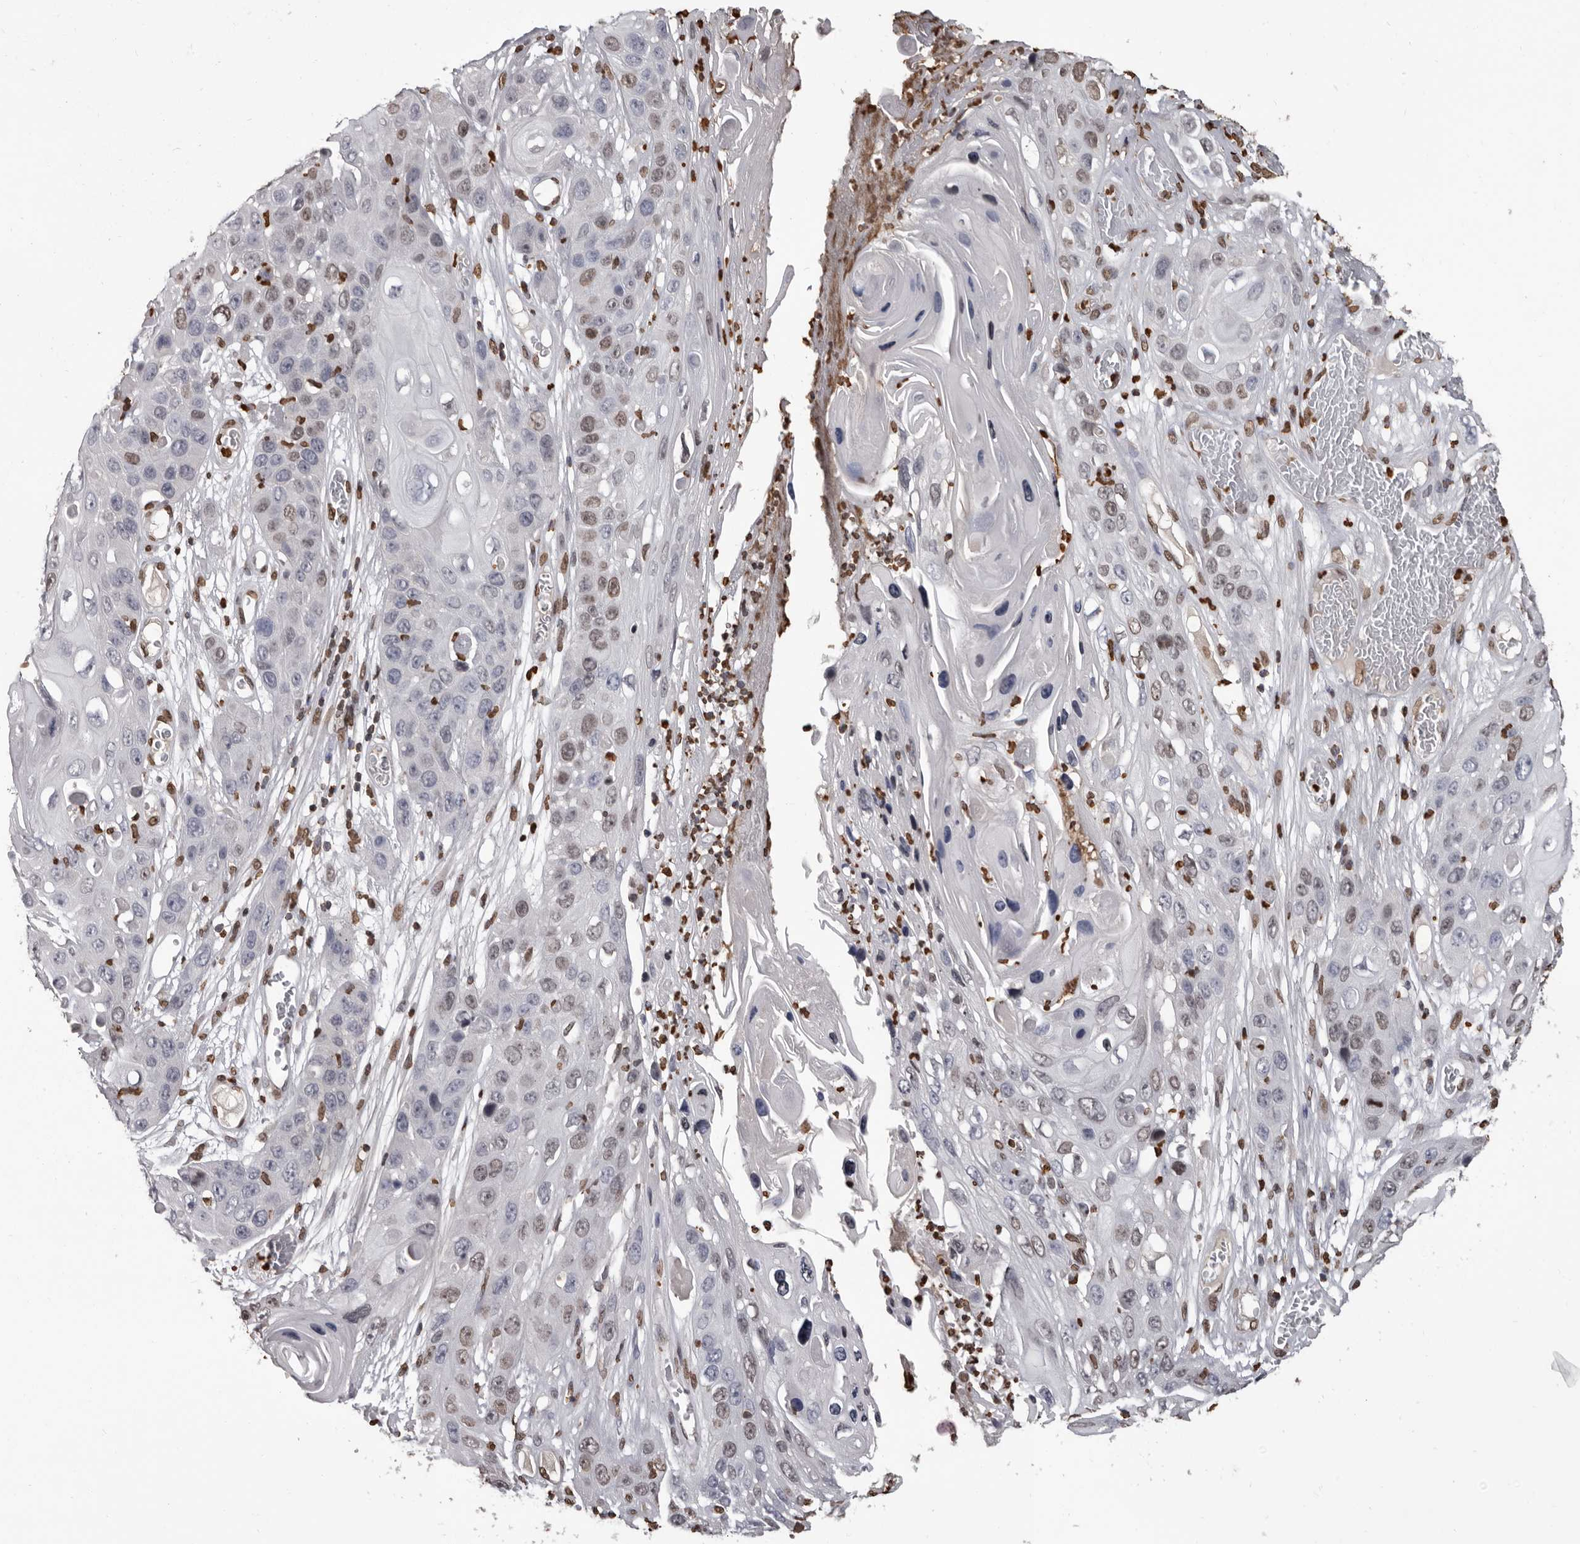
{"staining": {"intensity": "moderate", "quantity": "<25%", "location": "nuclear"}, "tissue": "skin cancer", "cell_type": "Tumor cells", "image_type": "cancer", "snomed": [{"axis": "morphology", "description": "Squamous cell carcinoma, NOS"}, {"axis": "topography", "description": "Skin"}], "caption": "A photomicrograph of human skin cancer (squamous cell carcinoma) stained for a protein exhibits moderate nuclear brown staining in tumor cells.", "gene": "AHR", "patient": {"sex": "male", "age": 55}}